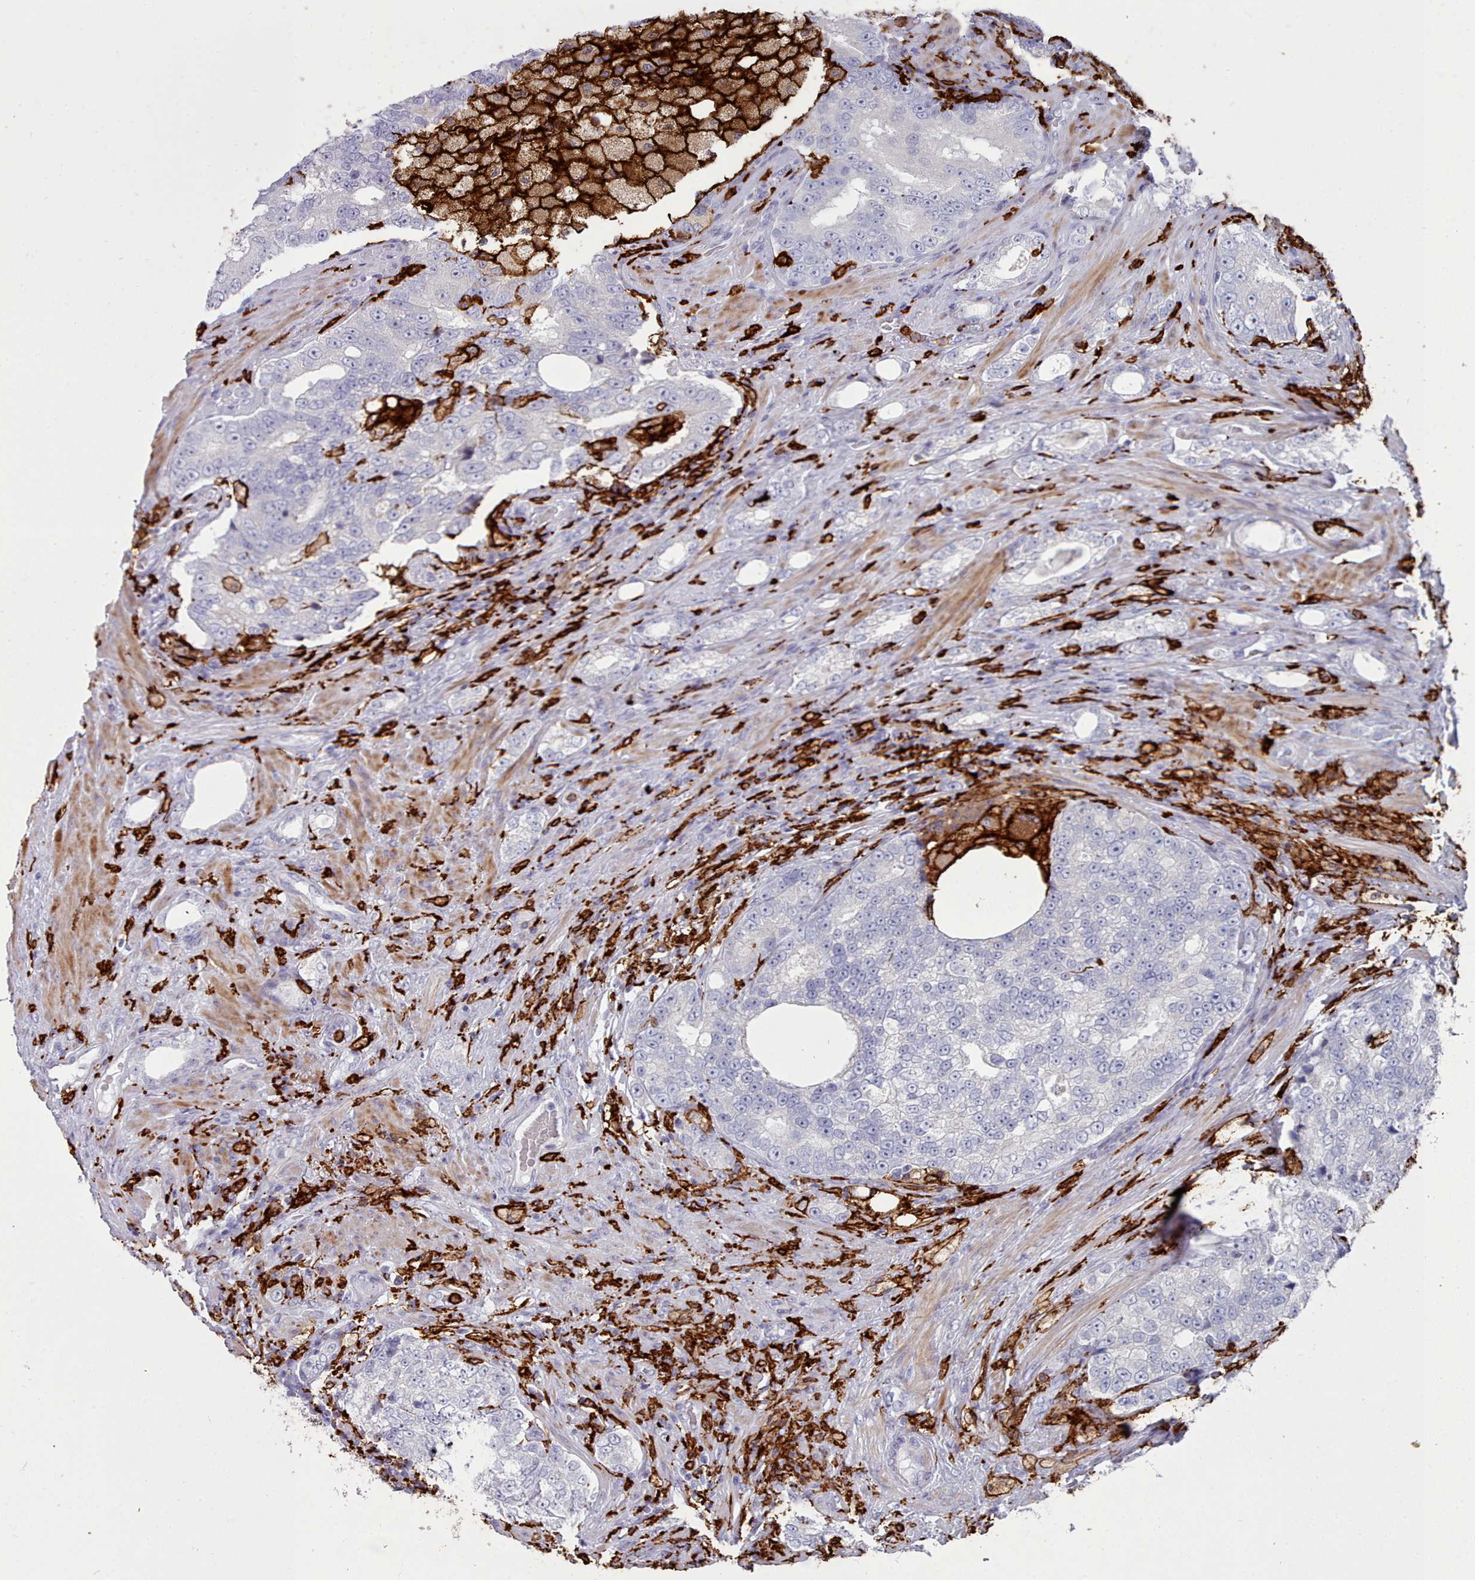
{"staining": {"intensity": "negative", "quantity": "none", "location": "none"}, "tissue": "prostate cancer", "cell_type": "Tumor cells", "image_type": "cancer", "snomed": [{"axis": "morphology", "description": "Adenocarcinoma, High grade"}, {"axis": "topography", "description": "Prostate"}], "caption": "This micrograph is of prostate adenocarcinoma (high-grade) stained with IHC to label a protein in brown with the nuclei are counter-stained blue. There is no expression in tumor cells.", "gene": "AIF1", "patient": {"sex": "male", "age": 70}}